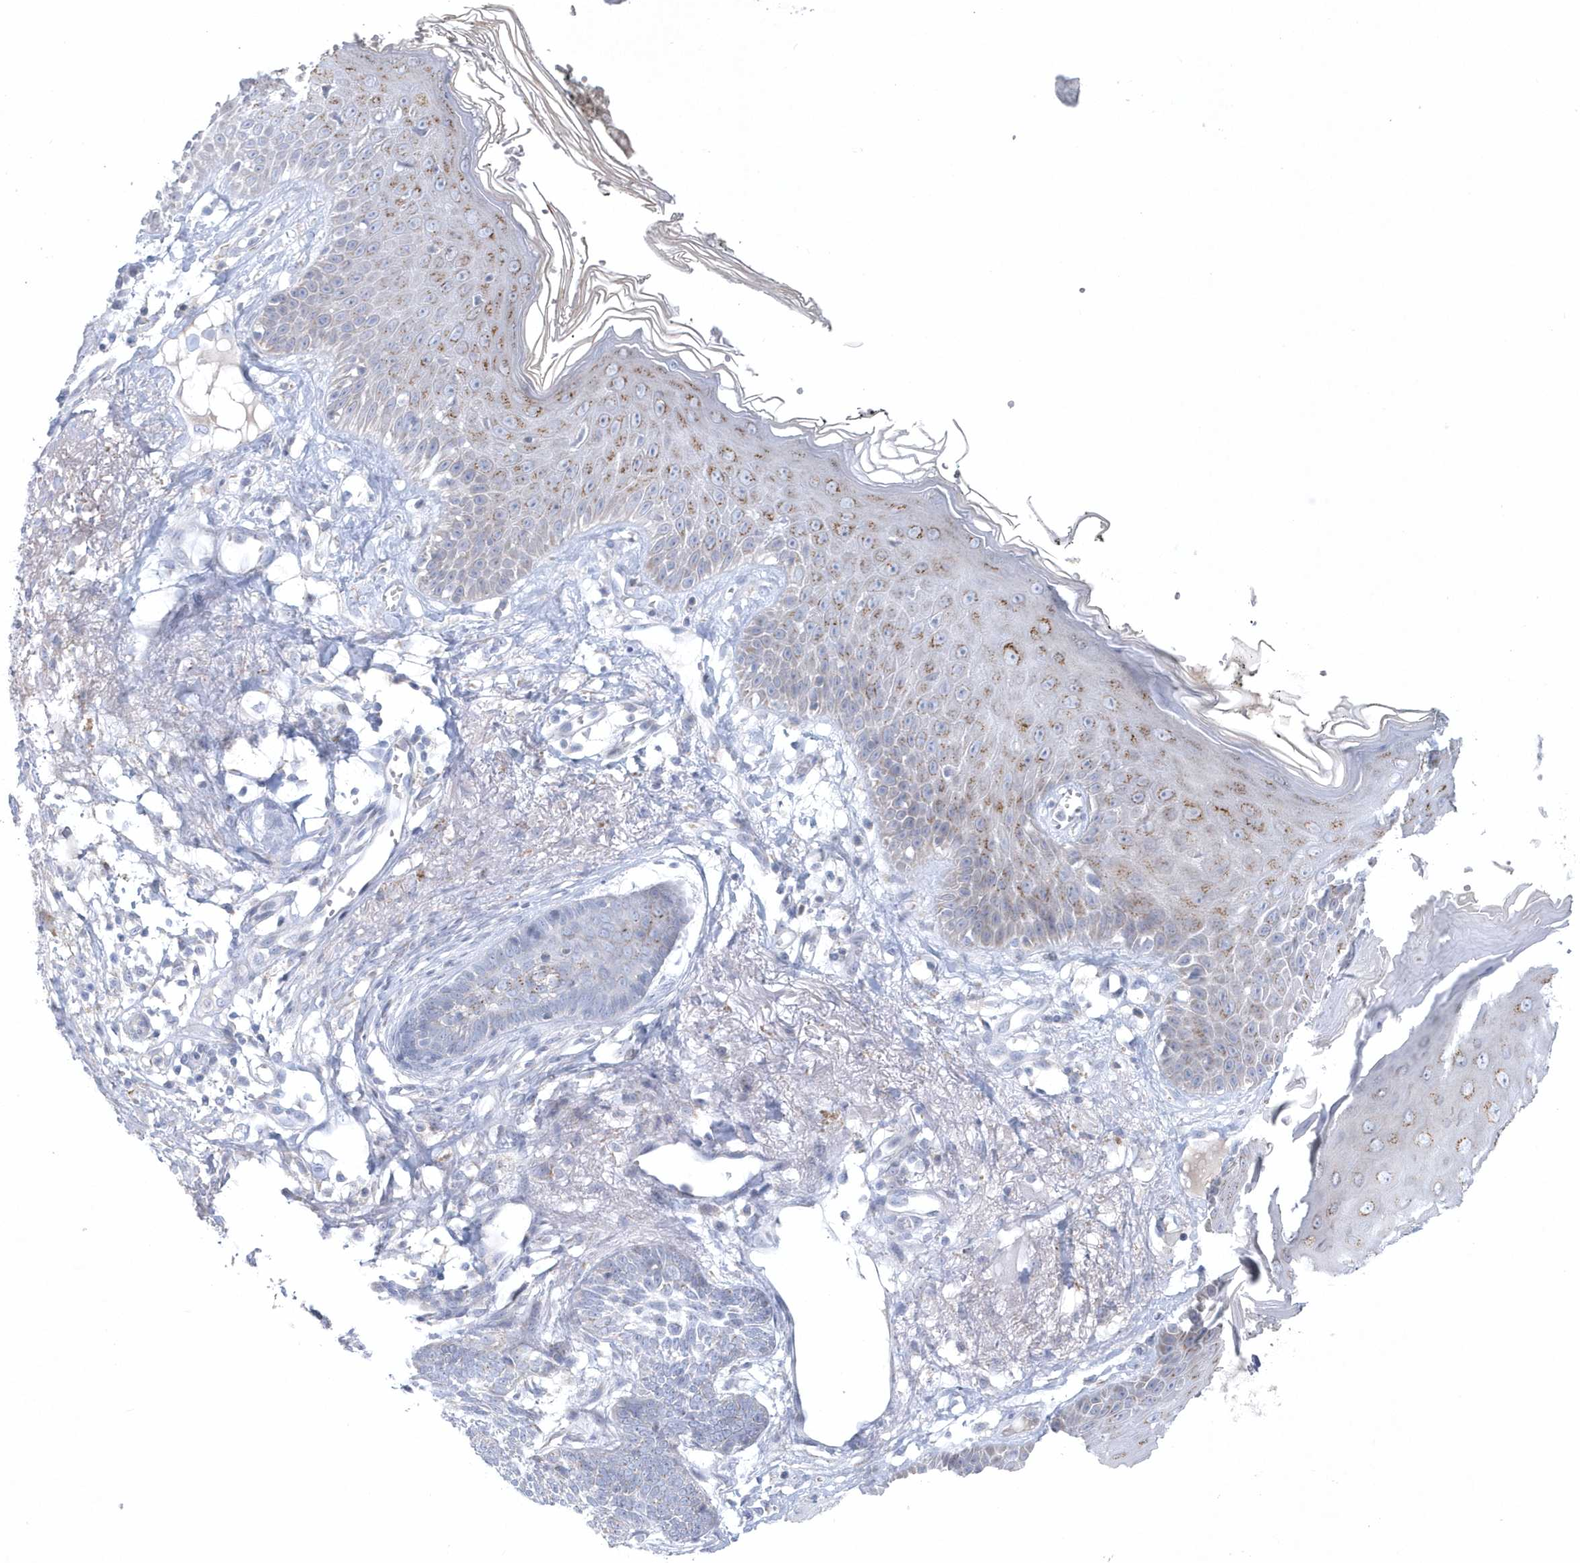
{"staining": {"intensity": "negative", "quantity": "none", "location": "none"}, "tissue": "skin cancer", "cell_type": "Tumor cells", "image_type": "cancer", "snomed": [{"axis": "morphology", "description": "Normal tissue, NOS"}, {"axis": "morphology", "description": "Basal cell carcinoma"}, {"axis": "topography", "description": "Skin"}], "caption": "Protein analysis of skin basal cell carcinoma demonstrates no significant expression in tumor cells. Nuclei are stained in blue.", "gene": "NIPAL1", "patient": {"sex": "male", "age": 64}}